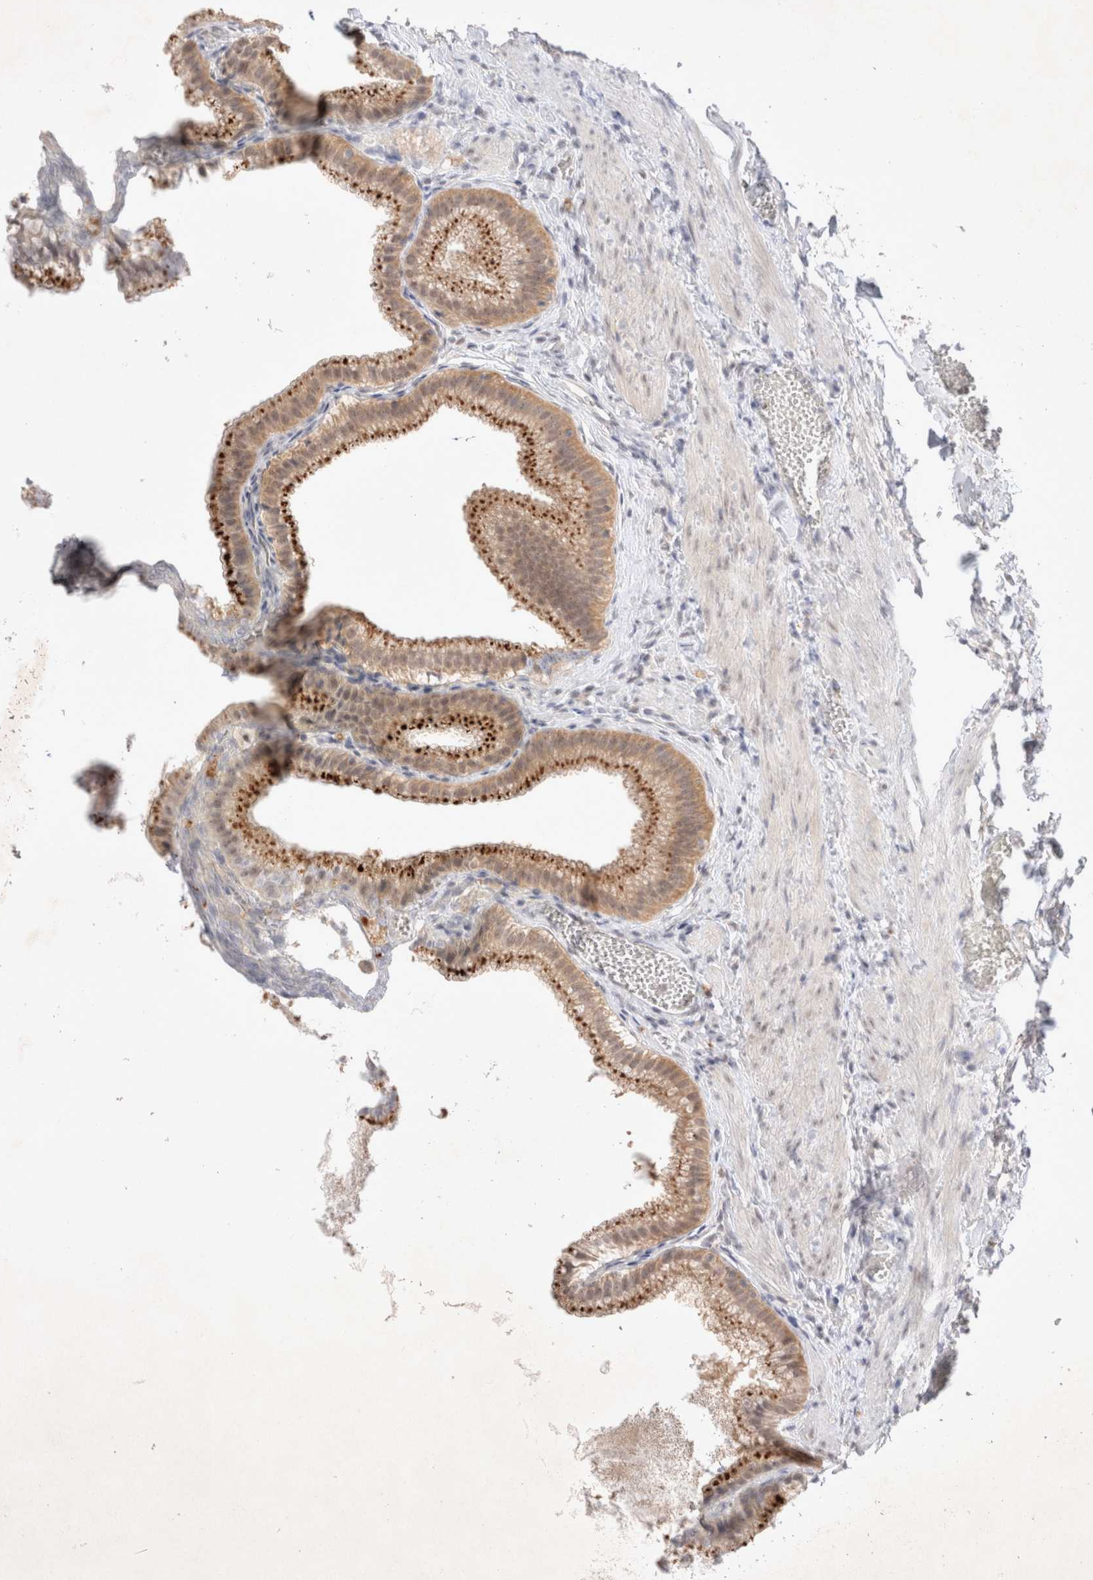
{"staining": {"intensity": "strong", "quantity": ">75%", "location": "cytoplasmic/membranous"}, "tissue": "gallbladder", "cell_type": "Glandular cells", "image_type": "normal", "snomed": [{"axis": "morphology", "description": "Normal tissue, NOS"}, {"axis": "topography", "description": "Gallbladder"}], "caption": "High-power microscopy captured an IHC histopathology image of benign gallbladder, revealing strong cytoplasmic/membranous positivity in about >75% of glandular cells.", "gene": "FBXO42", "patient": {"sex": "male", "age": 38}}